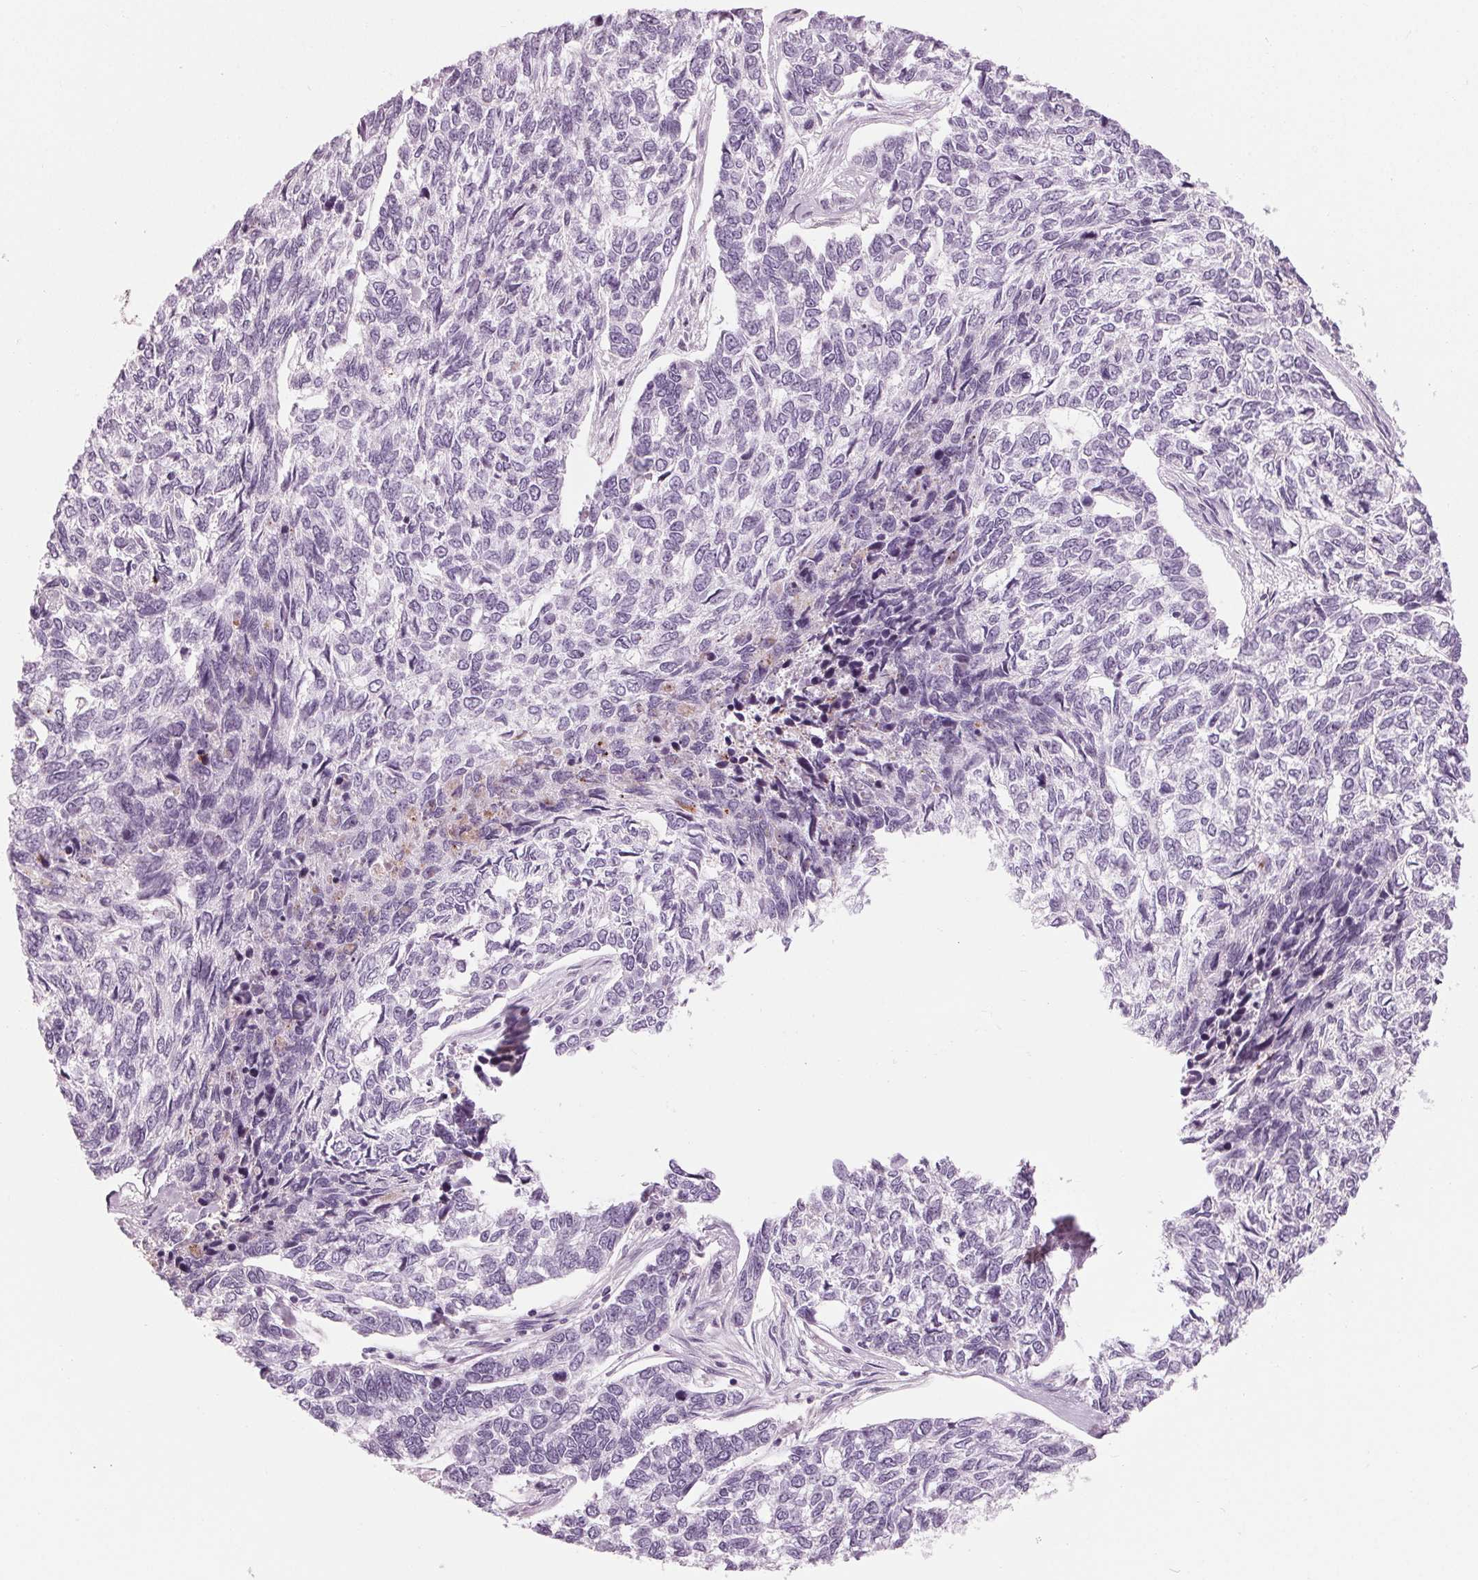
{"staining": {"intensity": "negative", "quantity": "none", "location": "none"}, "tissue": "skin cancer", "cell_type": "Tumor cells", "image_type": "cancer", "snomed": [{"axis": "morphology", "description": "Basal cell carcinoma"}, {"axis": "topography", "description": "Skin"}], "caption": "Tumor cells show no significant staining in skin cancer (basal cell carcinoma).", "gene": "CYP3A43", "patient": {"sex": "female", "age": 65}}